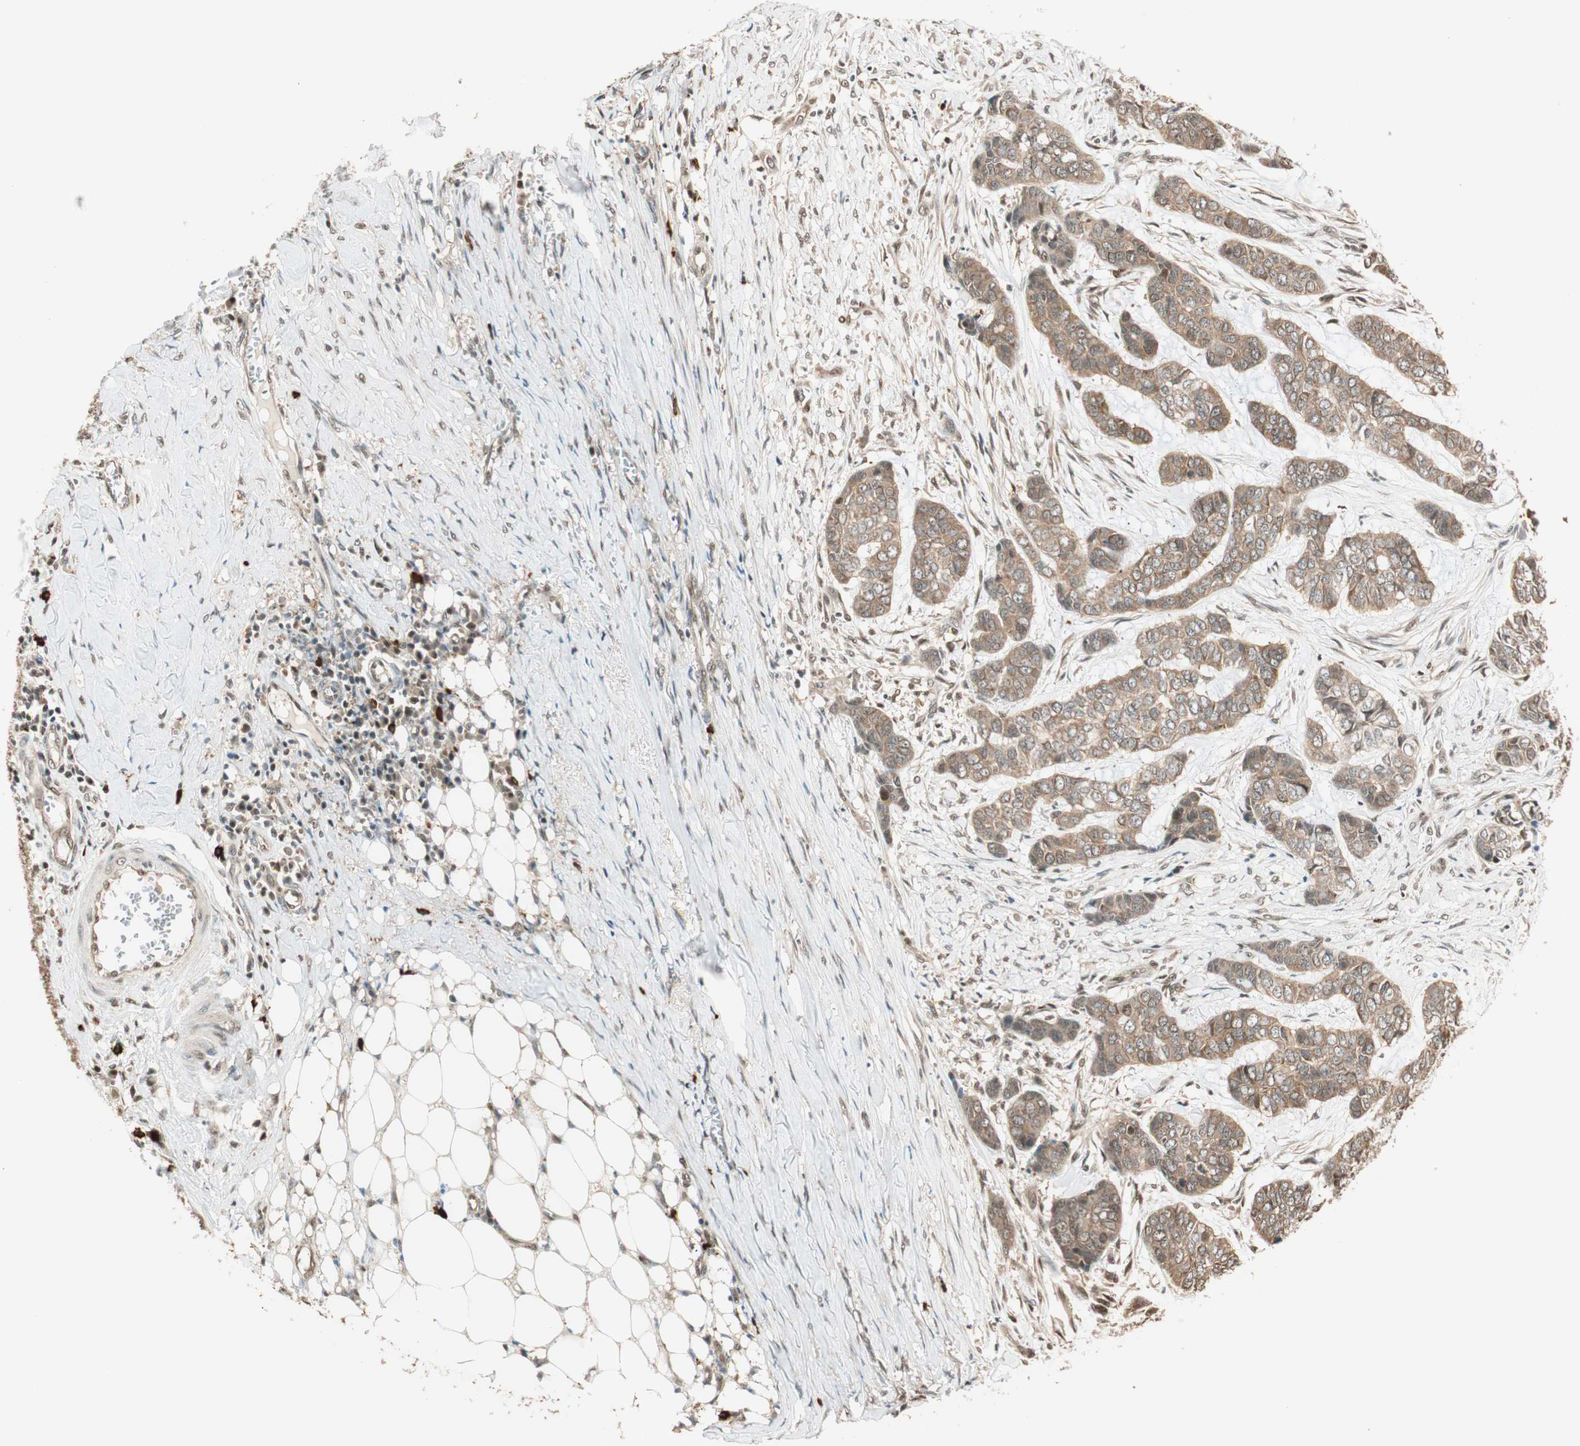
{"staining": {"intensity": "moderate", "quantity": ">75%", "location": "cytoplasmic/membranous"}, "tissue": "skin cancer", "cell_type": "Tumor cells", "image_type": "cancer", "snomed": [{"axis": "morphology", "description": "Basal cell carcinoma"}, {"axis": "topography", "description": "Skin"}], "caption": "Tumor cells demonstrate moderate cytoplasmic/membranous staining in approximately >75% of cells in skin basal cell carcinoma. Ihc stains the protein of interest in brown and the nuclei are stained blue.", "gene": "ZNF443", "patient": {"sex": "female", "age": 64}}